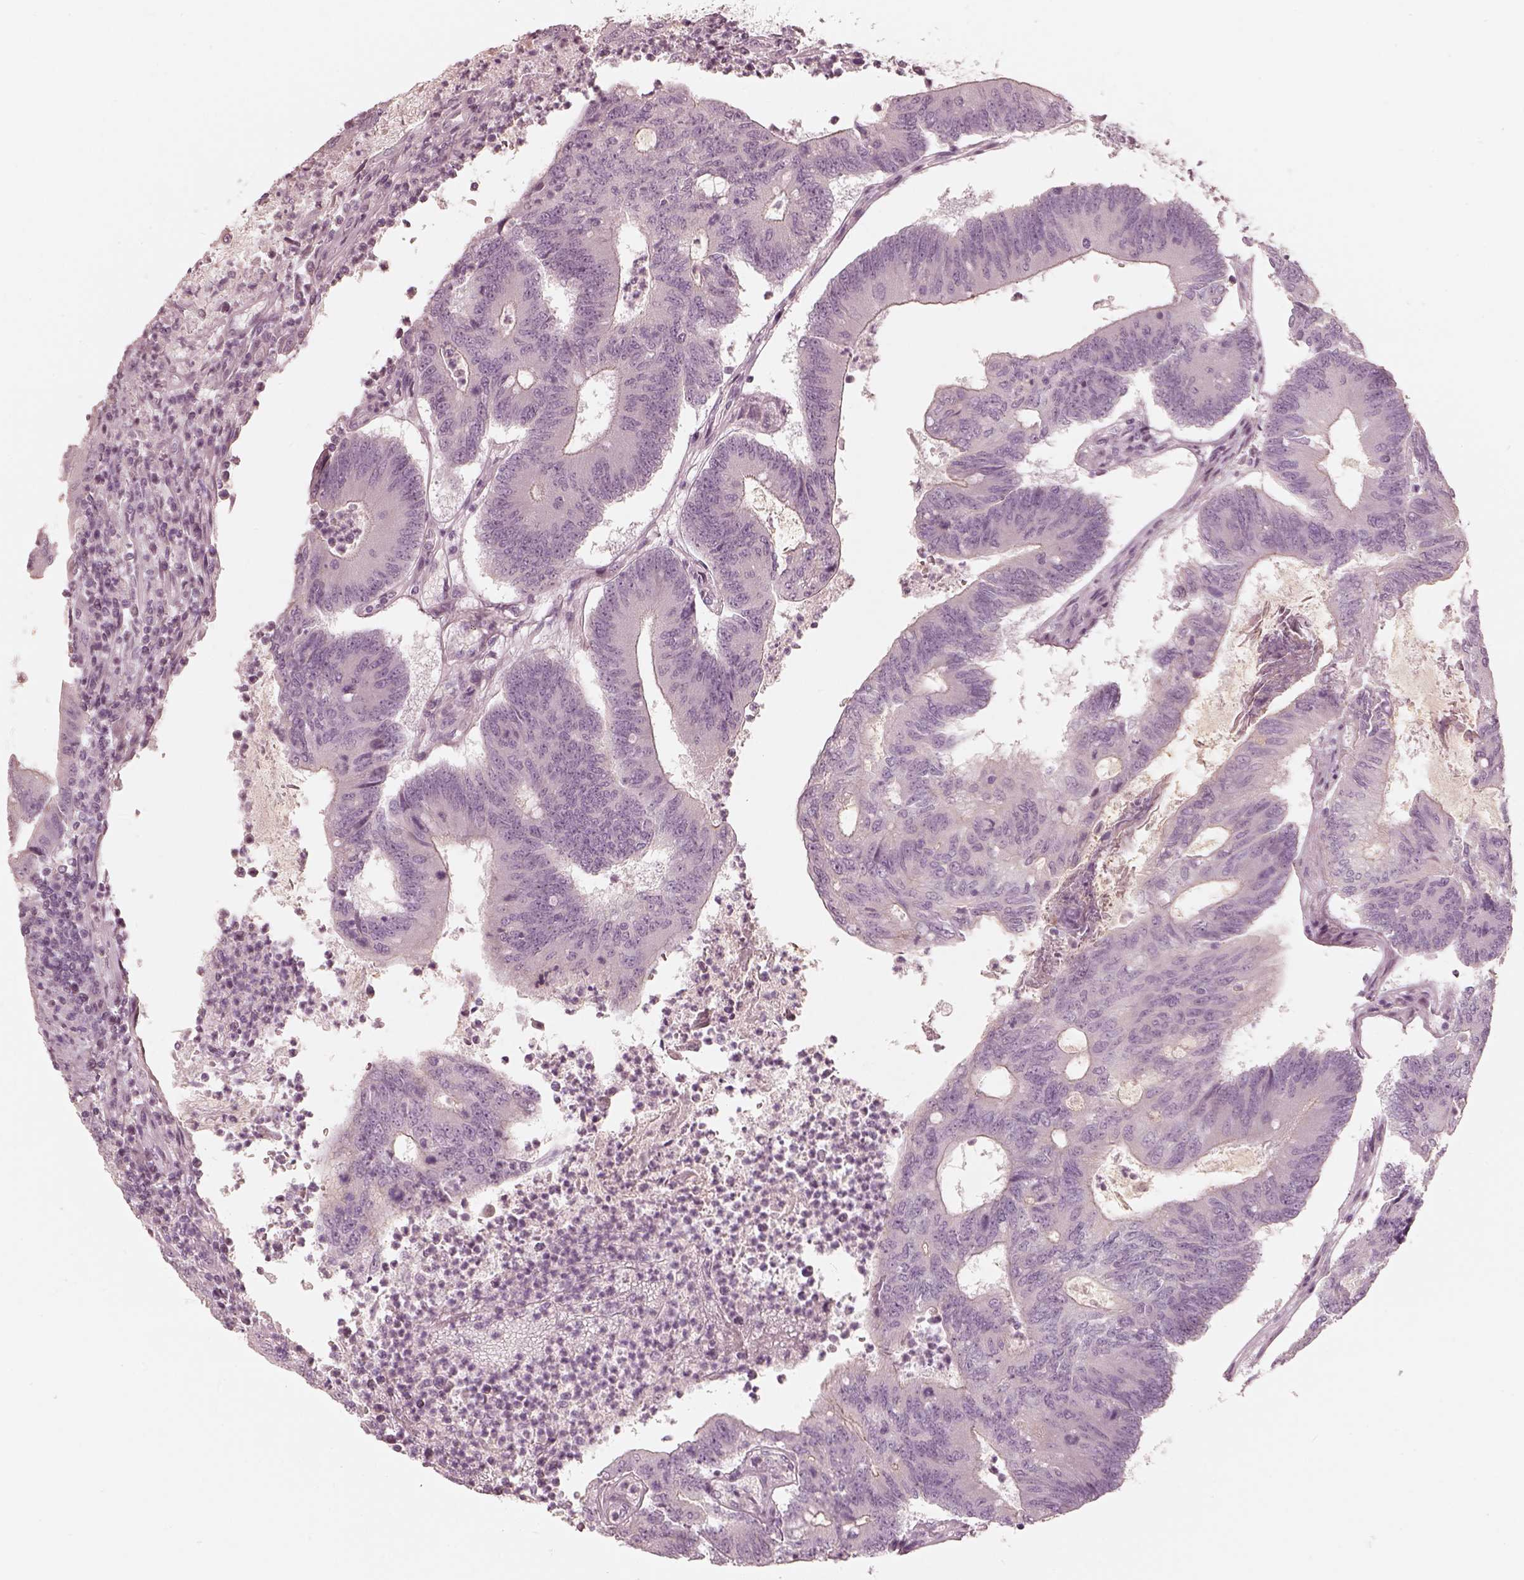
{"staining": {"intensity": "negative", "quantity": "none", "location": "none"}, "tissue": "colorectal cancer", "cell_type": "Tumor cells", "image_type": "cancer", "snomed": [{"axis": "morphology", "description": "Adenocarcinoma, NOS"}, {"axis": "topography", "description": "Colon"}], "caption": "Immunohistochemistry (IHC) image of neoplastic tissue: human colorectal cancer stained with DAB (3,3'-diaminobenzidine) shows no significant protein positivity in tumor cells.", "gene": "SPATA24", "patient": {"sex": "female", "age": 70}}